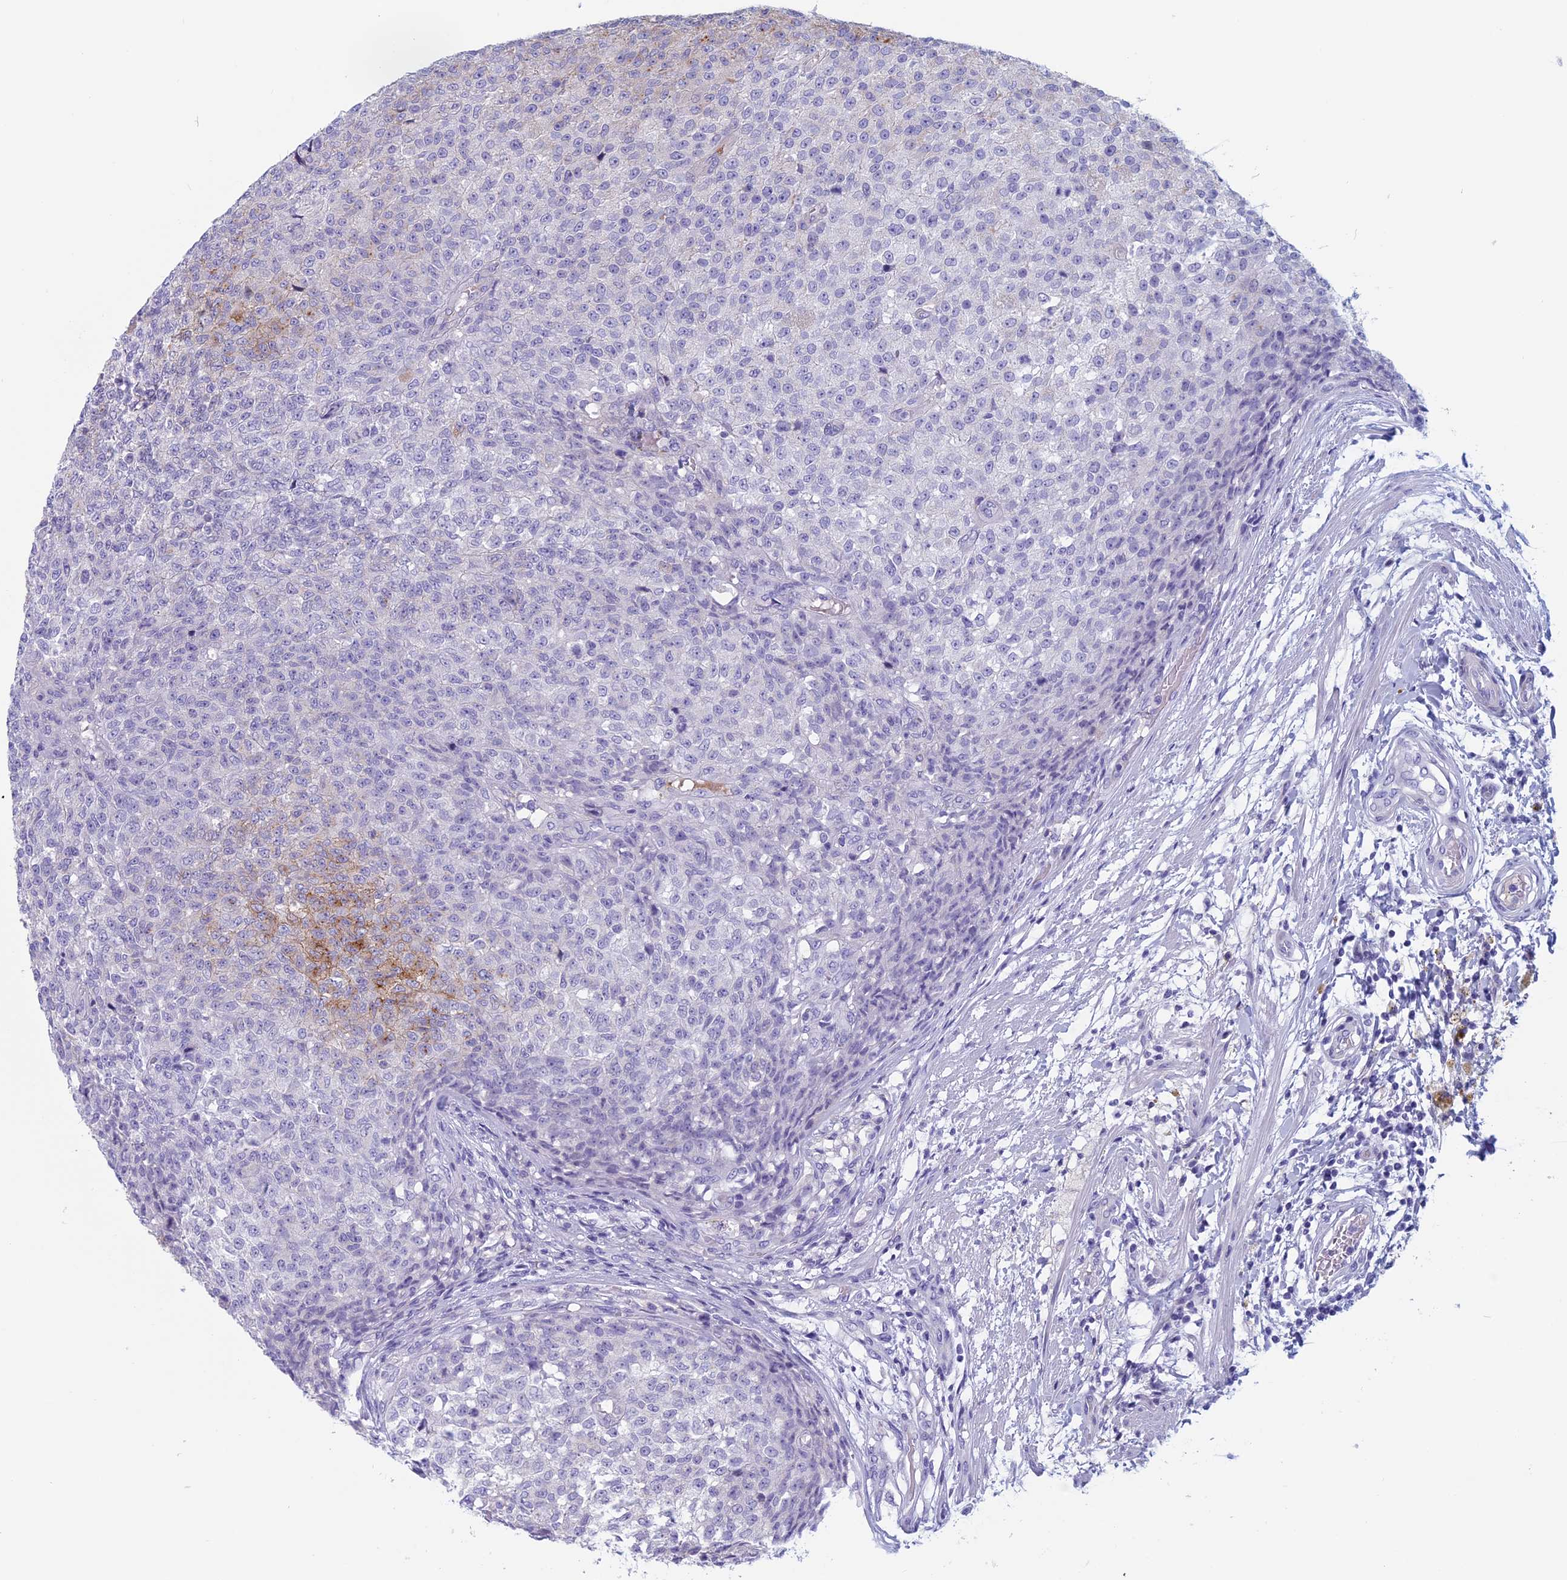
{"staining": {"intensity": "moderate", "quantity": "<25%", "location": "cytoplasmic/membranous"}, "tissue": "testis cancer", "cell_type": "Tumor cells", "image_type": "cancer", "snomed": [{"axis": "morphology", "description": "Seminoma, NOS"}, {"axis": "topography", "description": "Testis"}], "caption": "A brown stain shows moderate cytoplasmic/membranous staining of a protein in human seminoma (testis) tumor cells.", "gene": "ANGPTL2", "patient": {"sex": "male", "age": 59}}